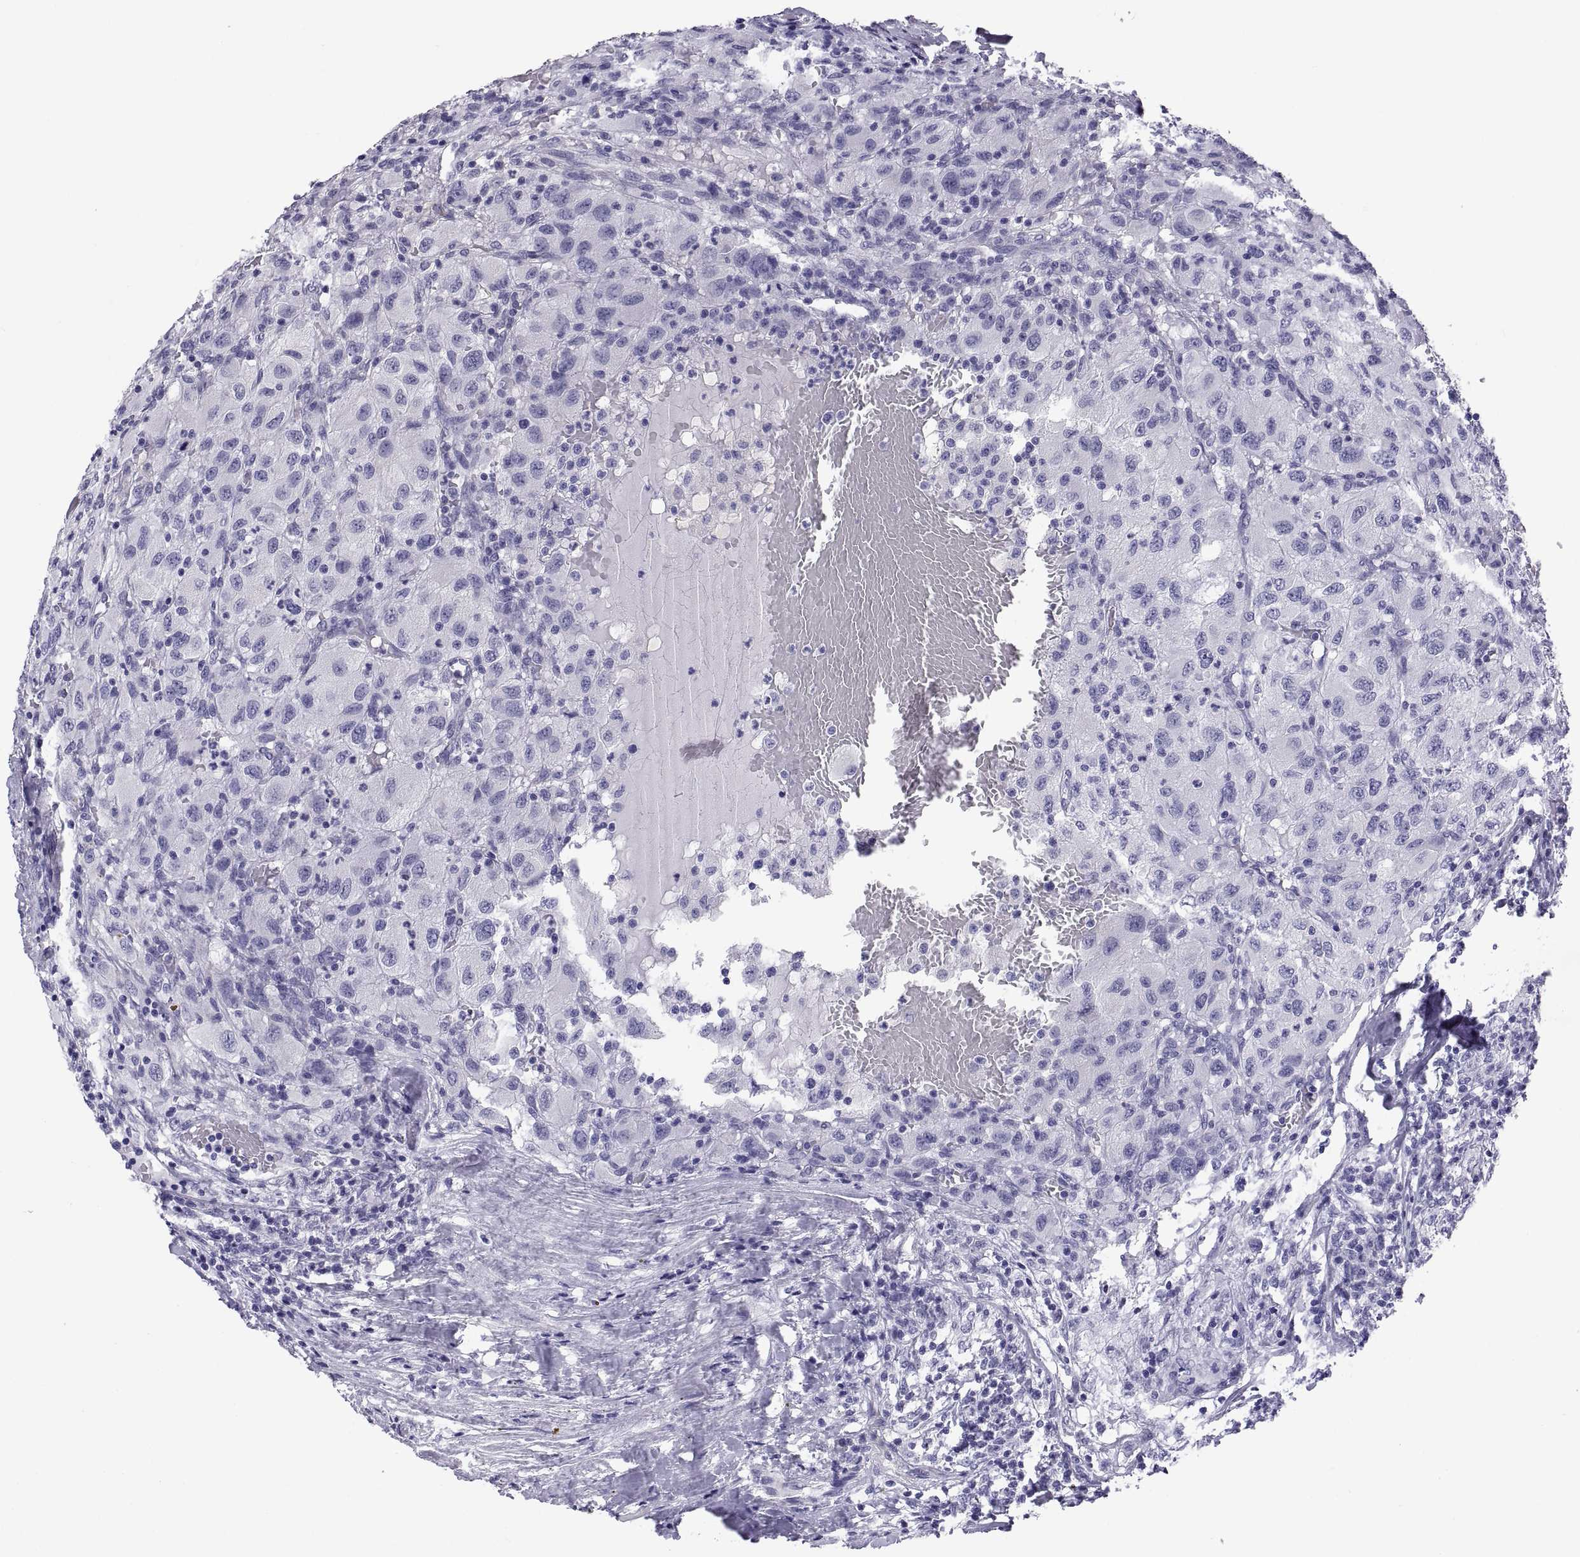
{"staining": {"intensity": "negative", "quantity": "none", "location": "none"}, "tissue": "renal cancer", "cell_type": "Tumor cells", "image_type": "cancer", "snomed": [{"axis": "morphology", "description": "Adenocarcinoma, NOS"}, {"axis": "topography", "description": "Kidney"}], "caption": "A high-resolution image shows immunohistochemistry staining of renal adenocarcinoma, which exhibits no significant positivity in tumor cells.", "gene": "FAM170A", "patient": {"sex": "female", "age": 67}}